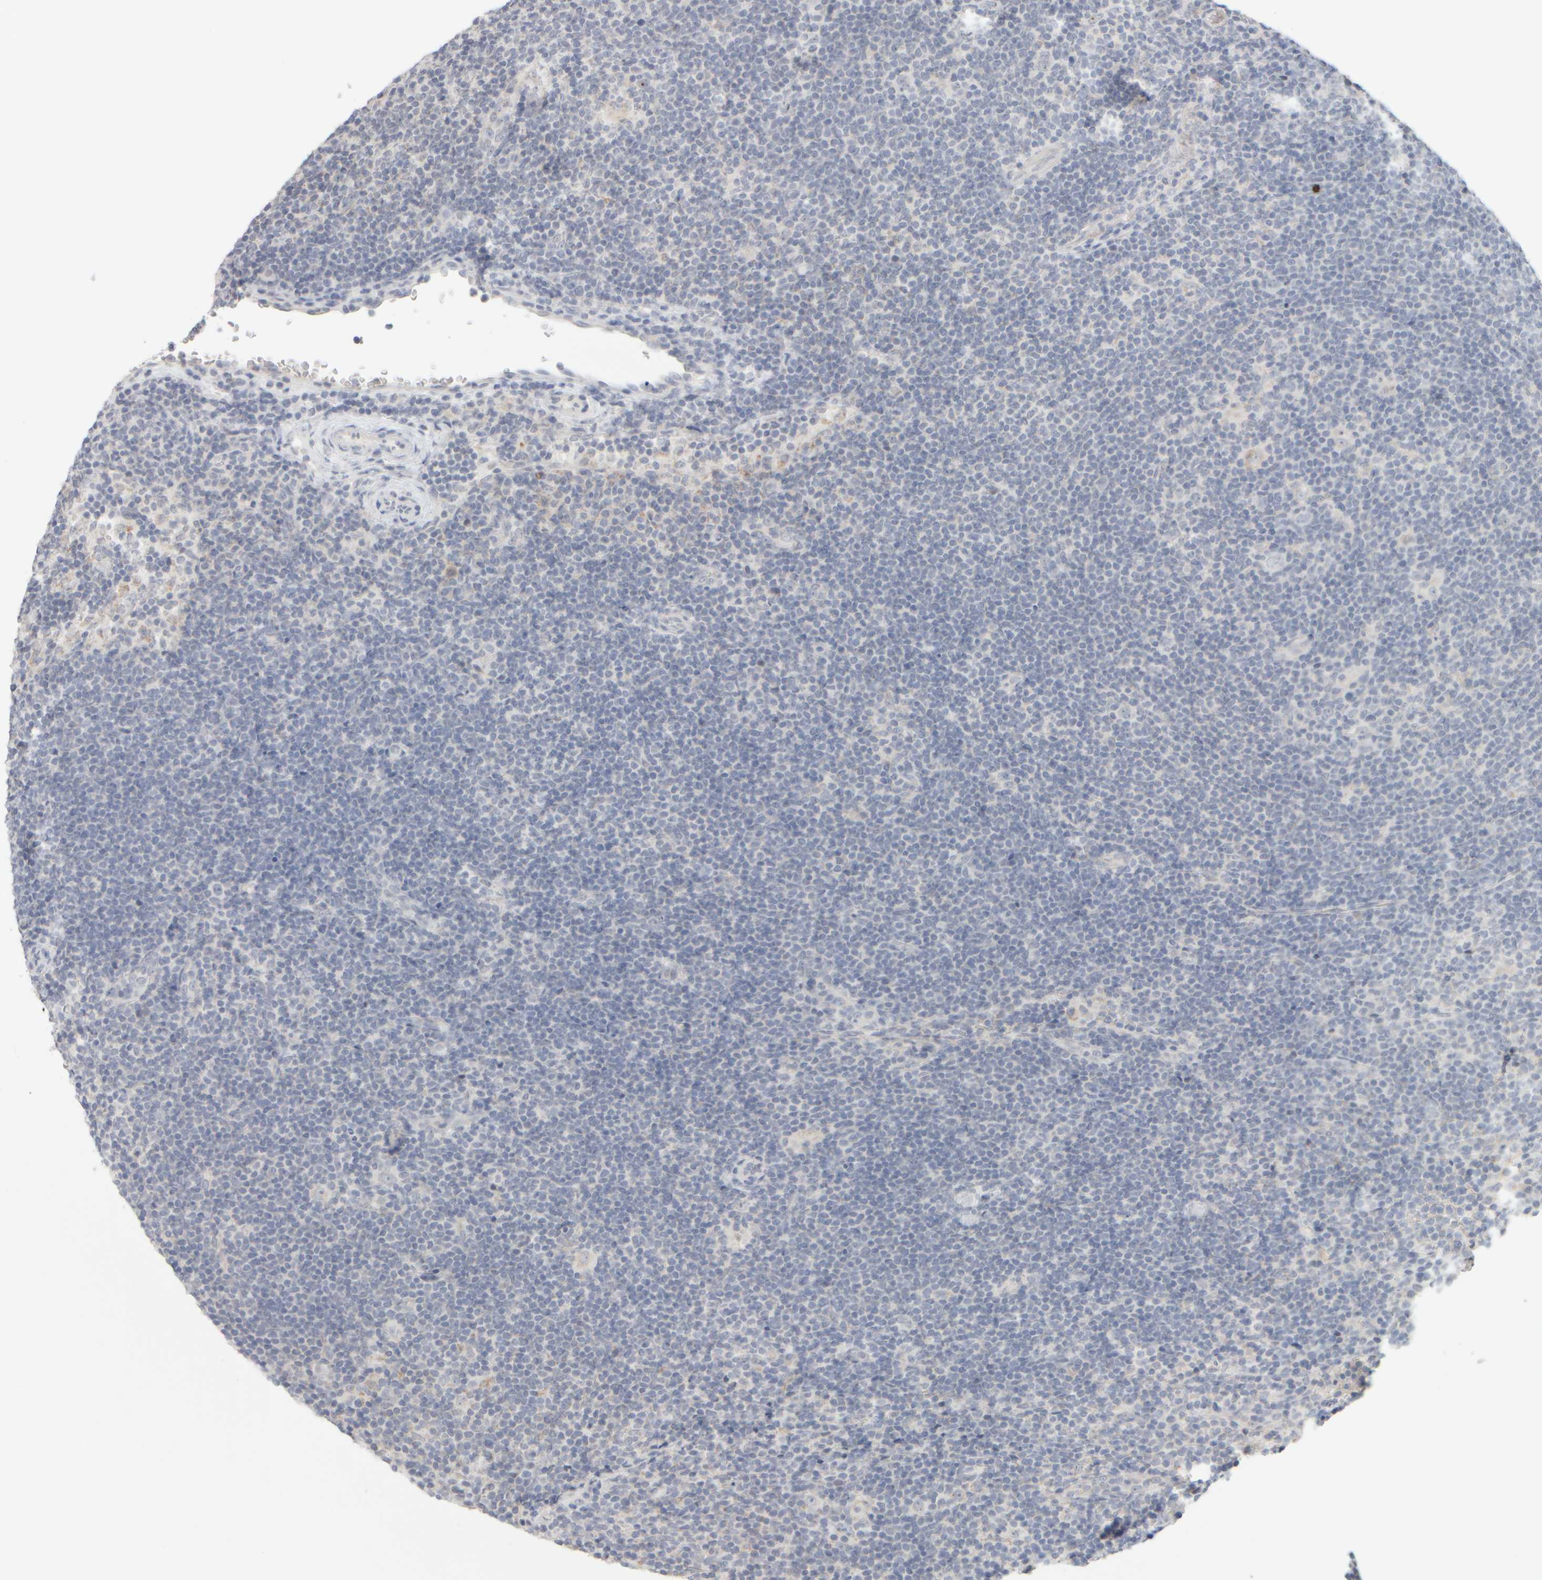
{"staining": {"intensity": "negative", "quantity": "none", "location": "none"}, "tissue": "lymphoma", "cell_type": "Tumor cells", "image_type": "cancer", "snomed": [{"axis": "morphology", "description": "Hodgkin's disease, NOS"}, {"axis": "topography", "description": "Lymph node"}], "caption": "DAB immunohistochemical staining of Hodgkin's disease displays no significant expression in tumor cells.", "gene": "ZNF112", "patient": {"sex": "female", "age": 57}}